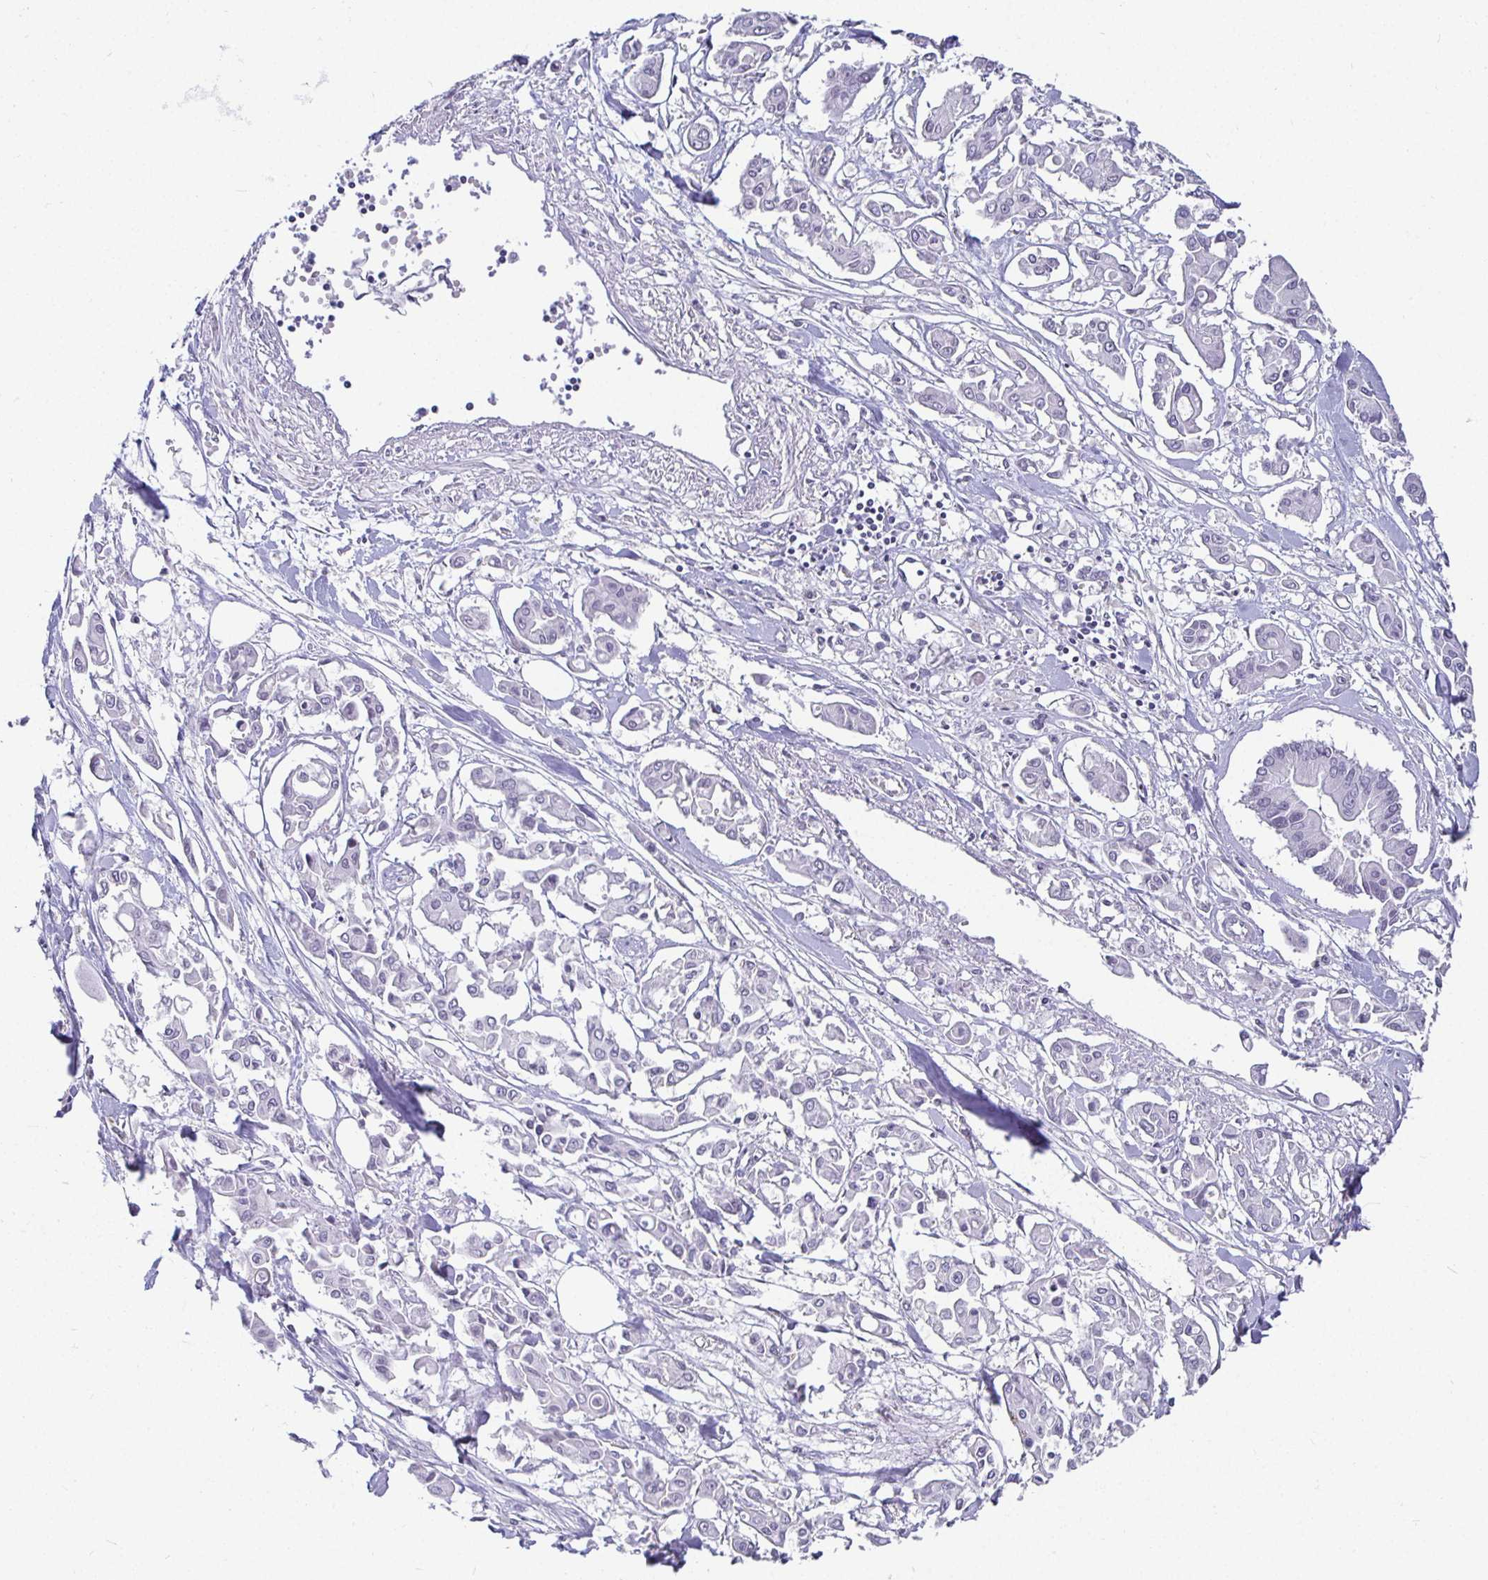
{"staining": {"intensity": "negative", "quantity": "none", "location": "none"}, "tissue": "pancreatic cancer", "cell_type": "Tumor cells", "image_type": "cancer", "snomed": [{"axis": "morphology", "description": "Adenocarcinoma, NOS"}, {"axis": "topography", "description": "Pancreas"}], "caption": "Tumor cells show no significant protein positivity in pancreatic cancer (adenocarcinoma).", "gene": "SIRPA", "patient": {"sex": "male", "age": 61}}